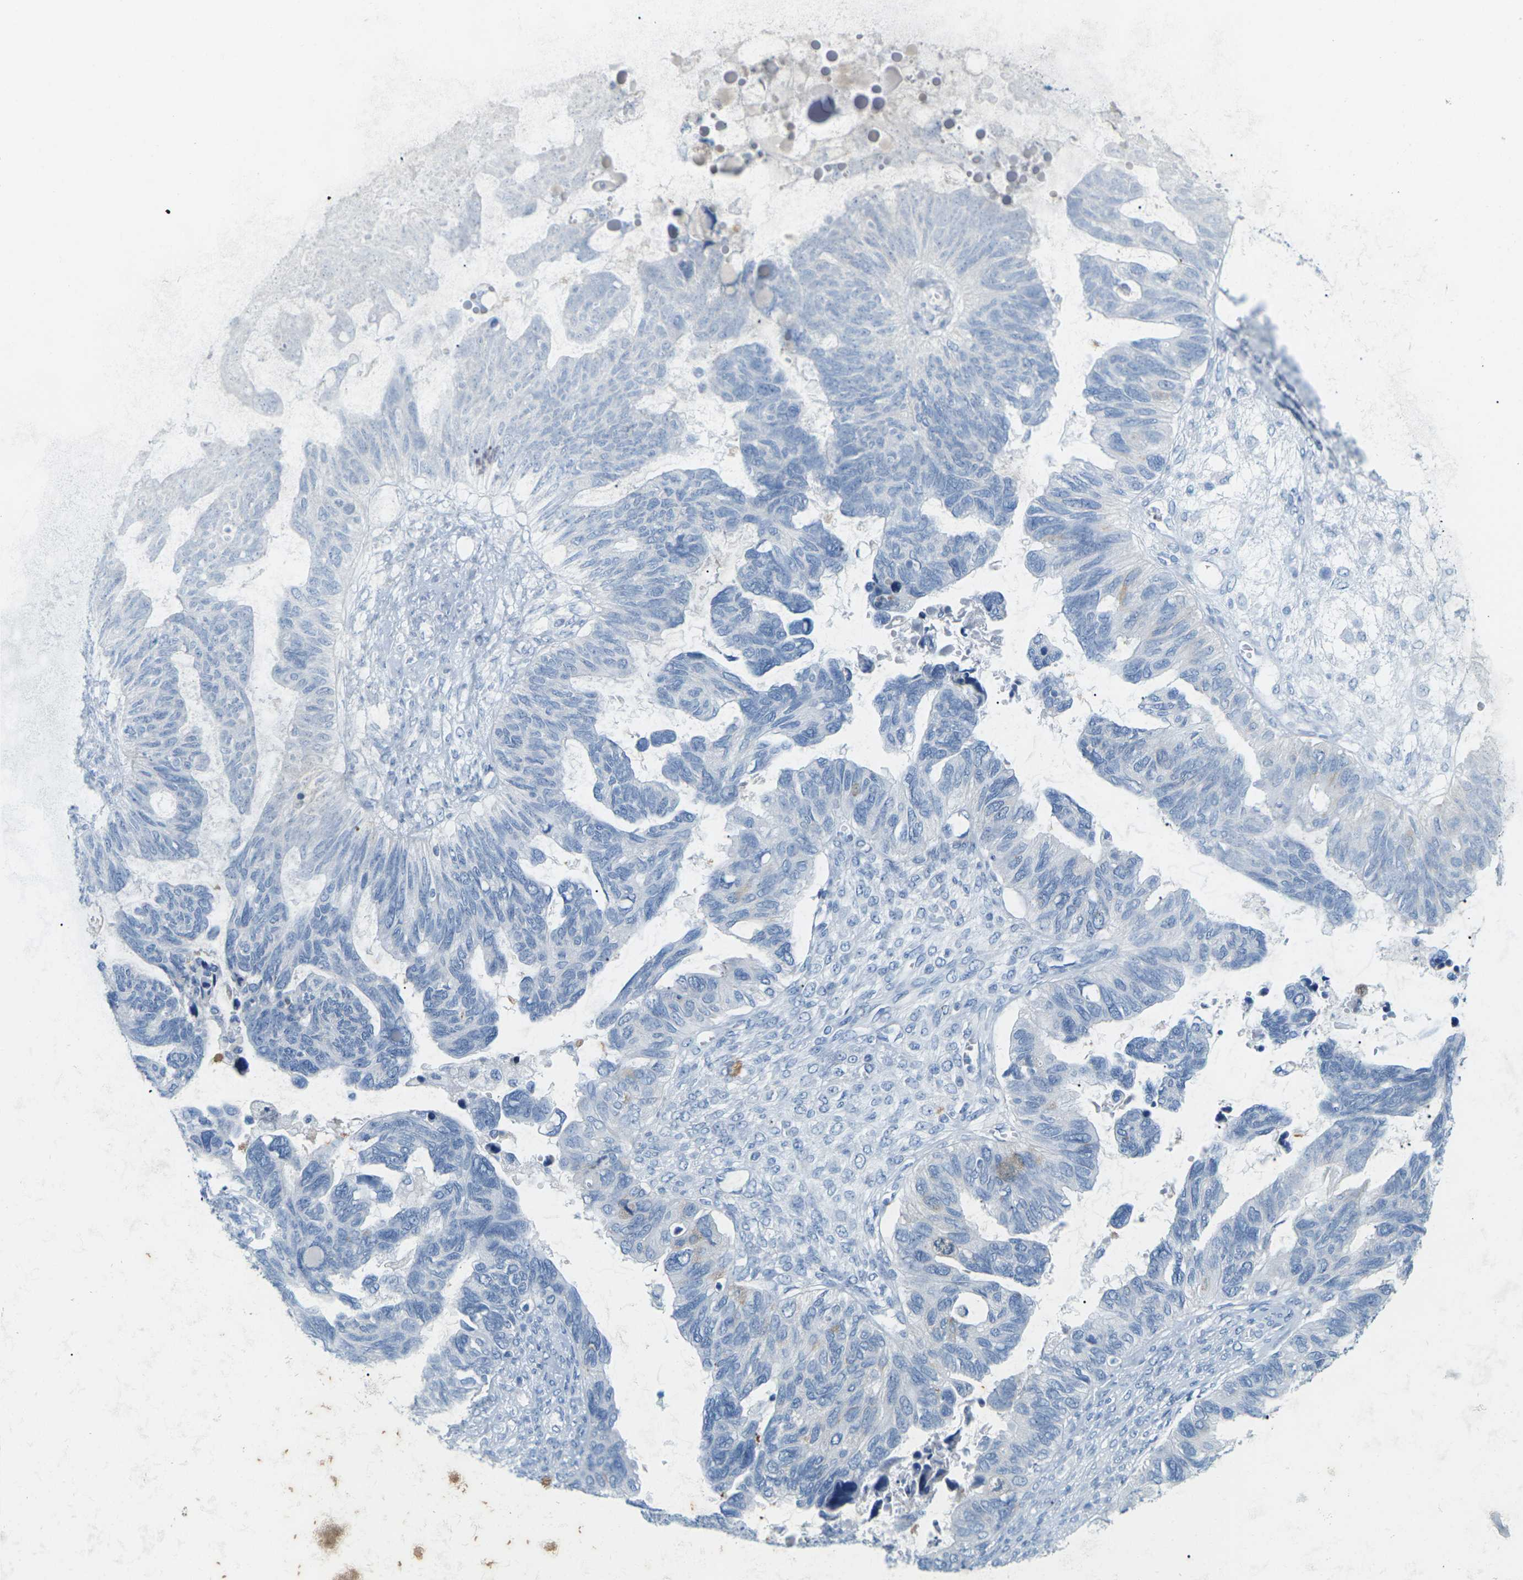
{"staining": {"intensity": "negative", "quantity": "none", "location": "none"}, "tissue": "ovarian cancer", "cell_type": "Tumor cells", "image_type": "cancer", "snomed": [{"axis": "morphology", "description": "Cystadenocarcinoma, serous, NOS"}, {"axis": "topography", "description": "Ovary"}], "caption": "Immunohistochemistry (IHC) of ovarian cancer reveals no expression in tumor cells. (DAB immunohistochemistry, high magnification).", "gene": "SYNGR2", "patient": {"sex": "female", "age": 79}}